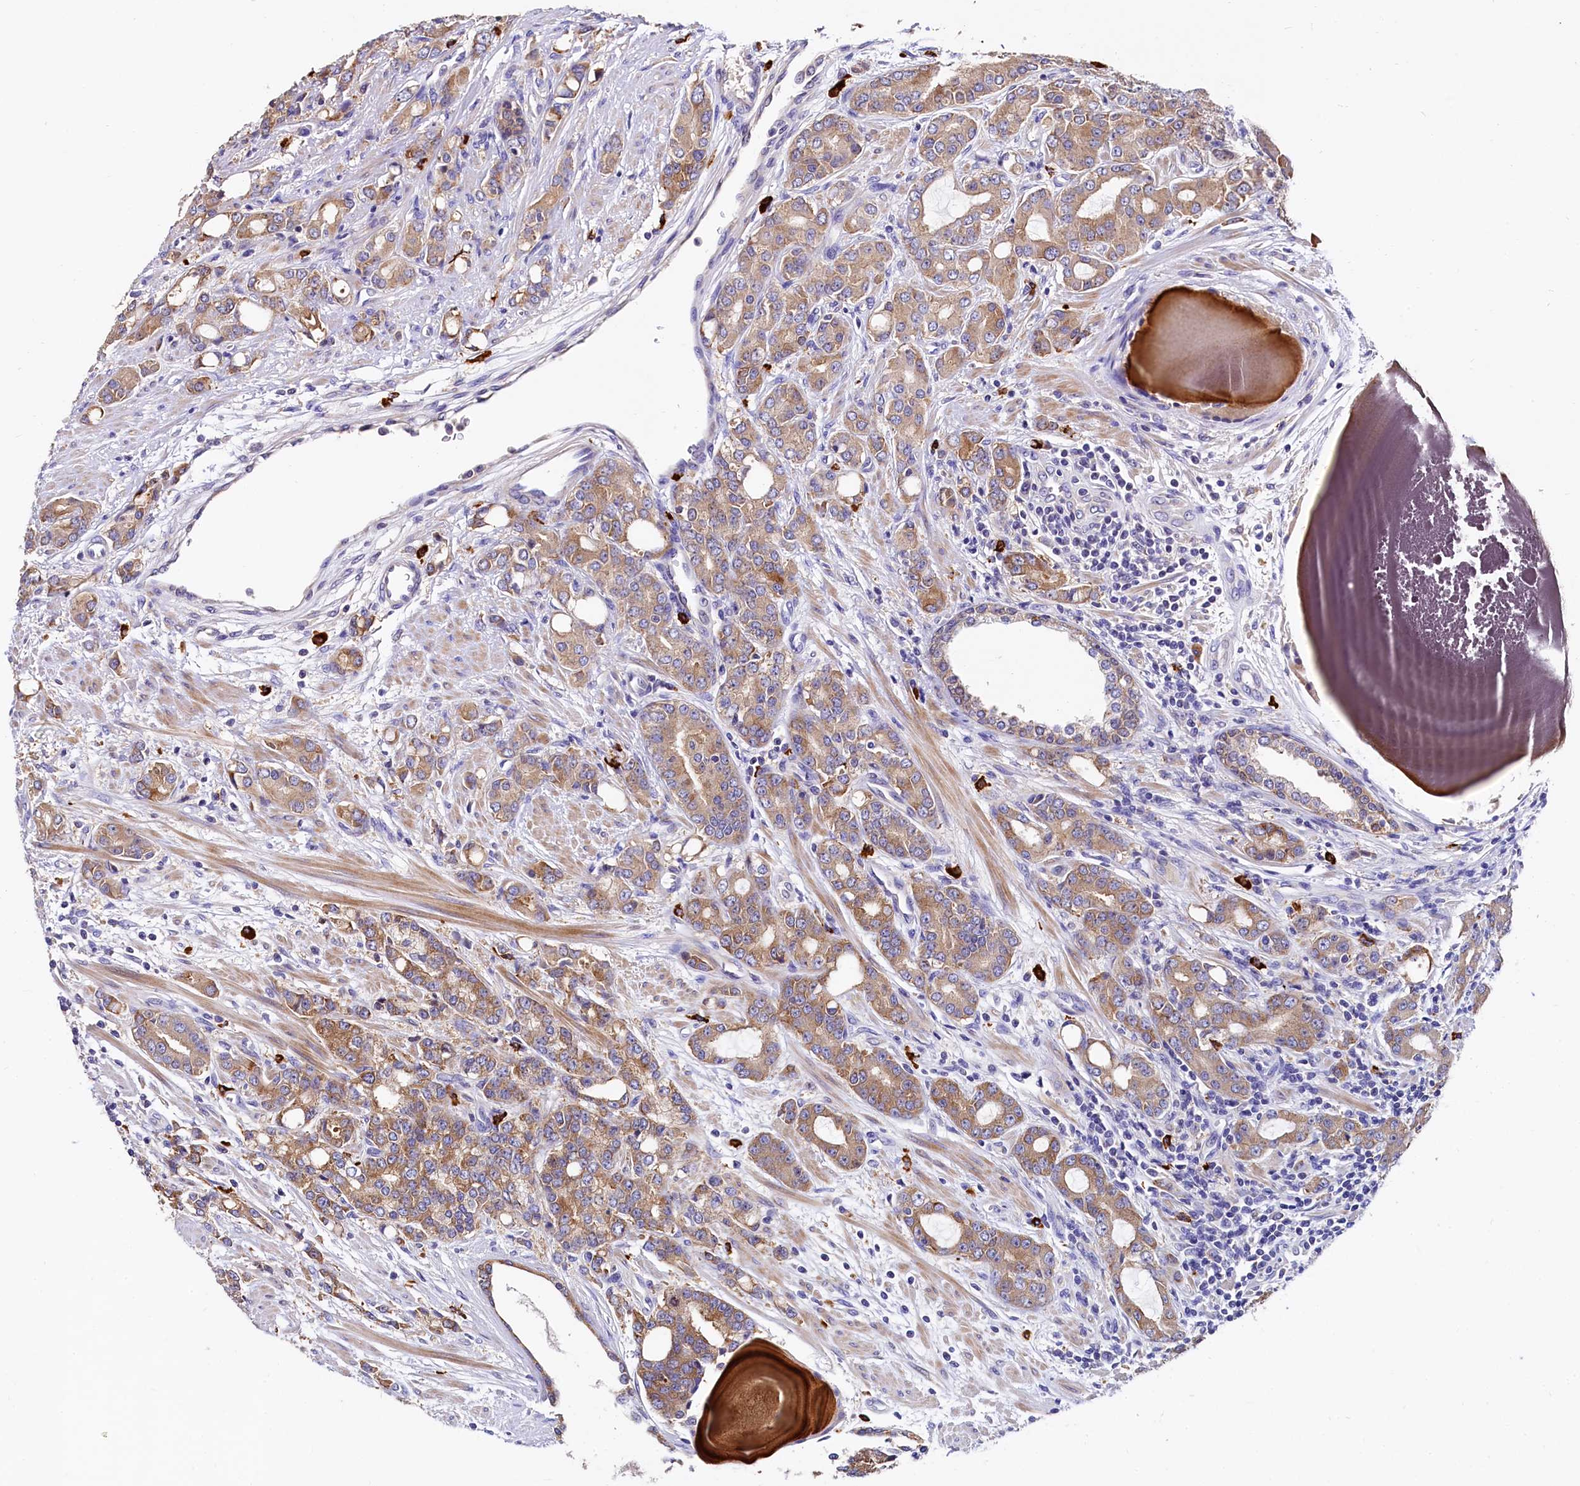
{"staining": {"intensity": "moderate", "quantity": ">75%", "location": "cytoplasmic/membranous"}, "tissue": "prostate cancer", "cell_type": "Tumor cells", "image_type": "cancer", "snomed": [{"axis": "morphology", "description": "Adenocarcinoma, High grade"}, {"axis": "topography", "description": "Prostate"}], "caption": "High-grade adenocarcinoma (prostate) was stained to show a protein in brown. There is medium levels of moderate cytoplasmic/membranous staining in about >75% of tumor cells.", "gene": "EPS8L2", "patient": {"sex": "male", "age": 62}}